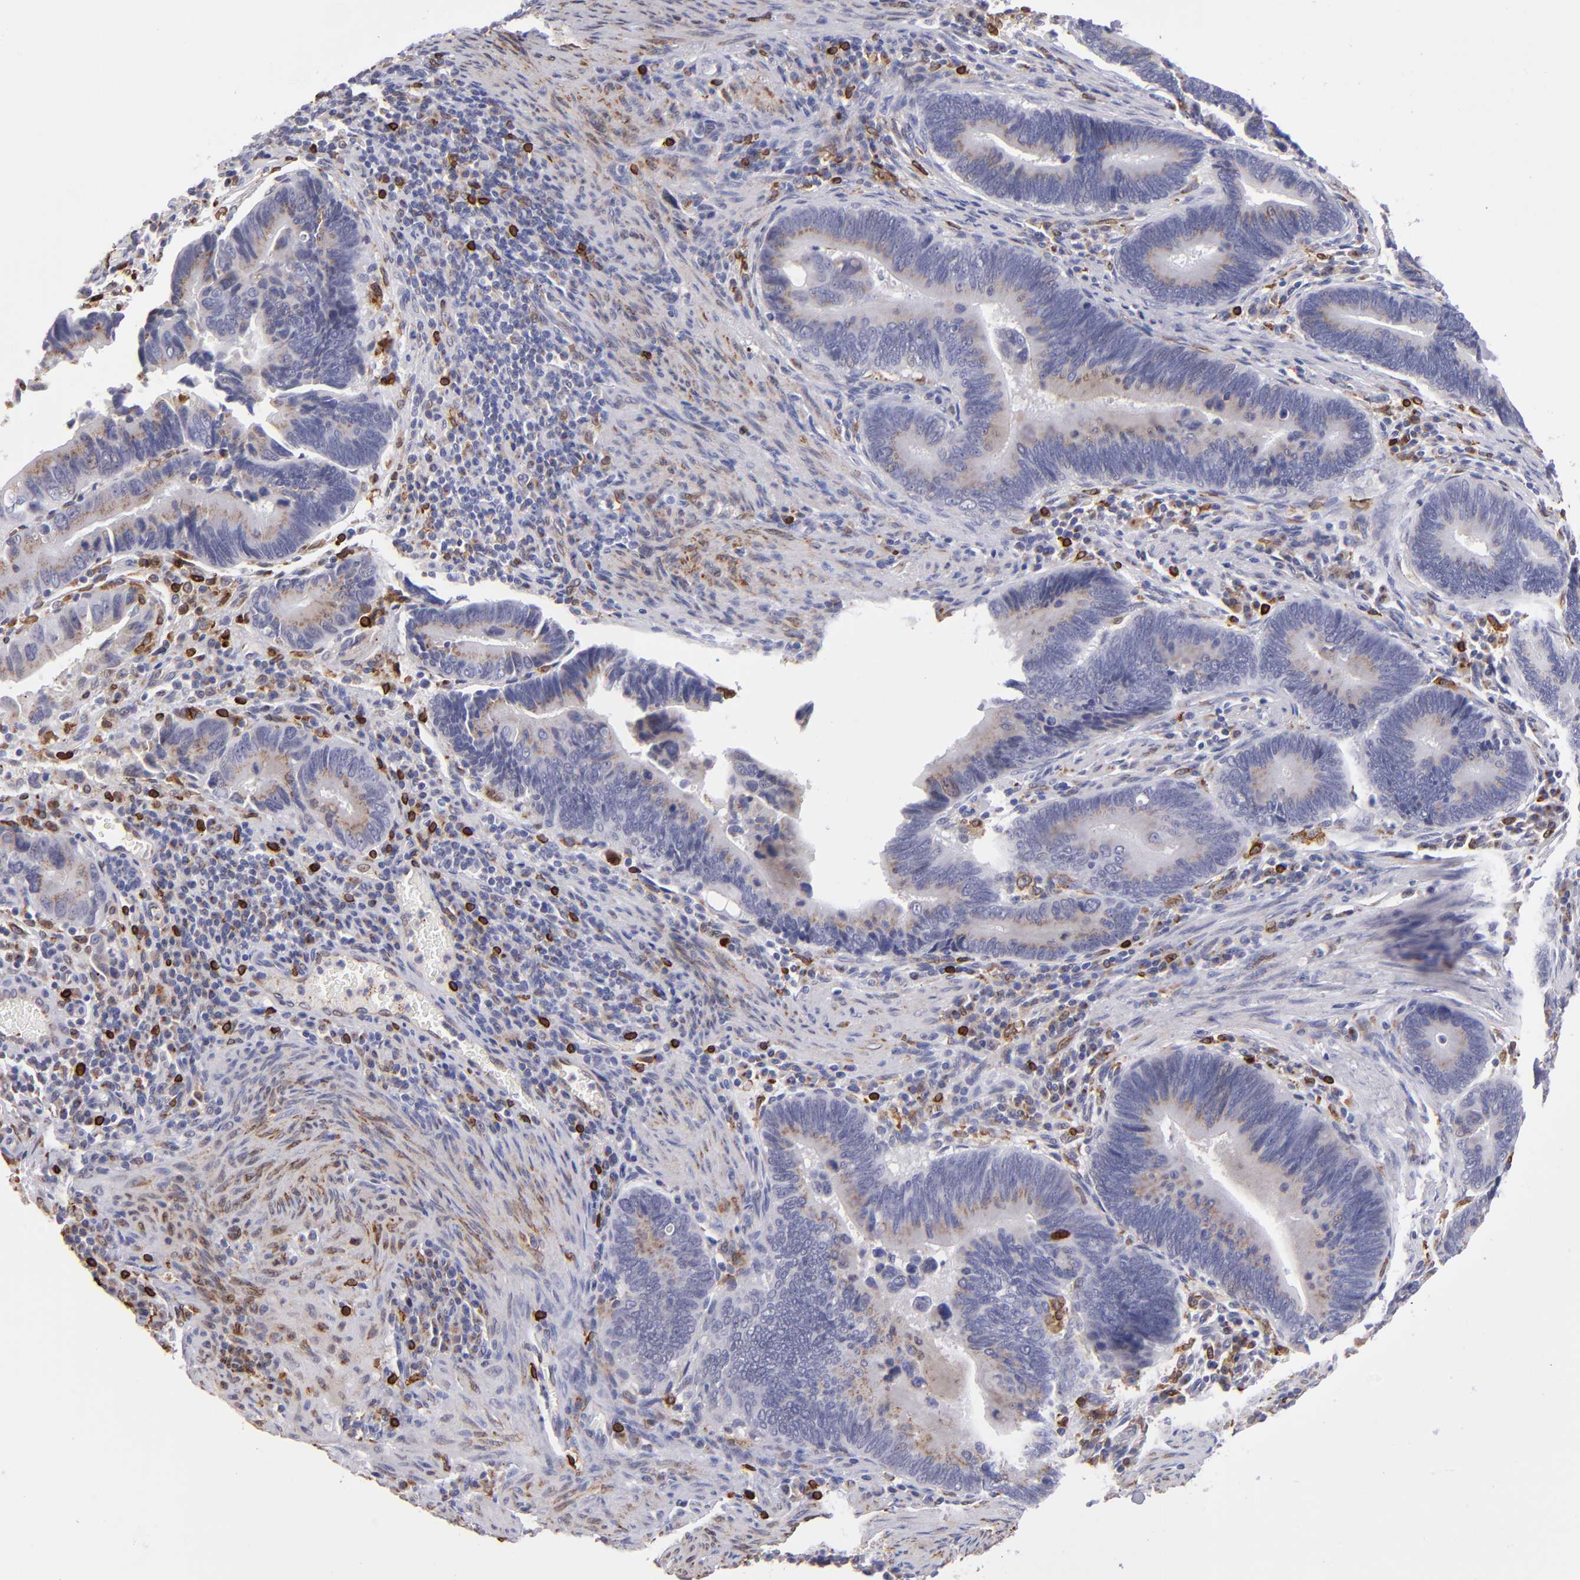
{"staining": {"intensity": "weak", "quantity": ">75%", "location": "cytoplasmic/membranous"}, "tissue": "pancreatic cancer", "cell_type": "Tumor cells", "image_type": "cancer", "snomed": [{"axis": "morphology", "description": "Adenocarcinoma, NOS"}, {"axis": "topography", "description": "Pancreas"}], "caption": "Tumor cells demonstrate low levels of weak cytoplasmic/membranous expression in about >75% of cells in pancreatic cancer.", "gene": "PTGS1", "patient": {"sex": "female", "age": 70}}